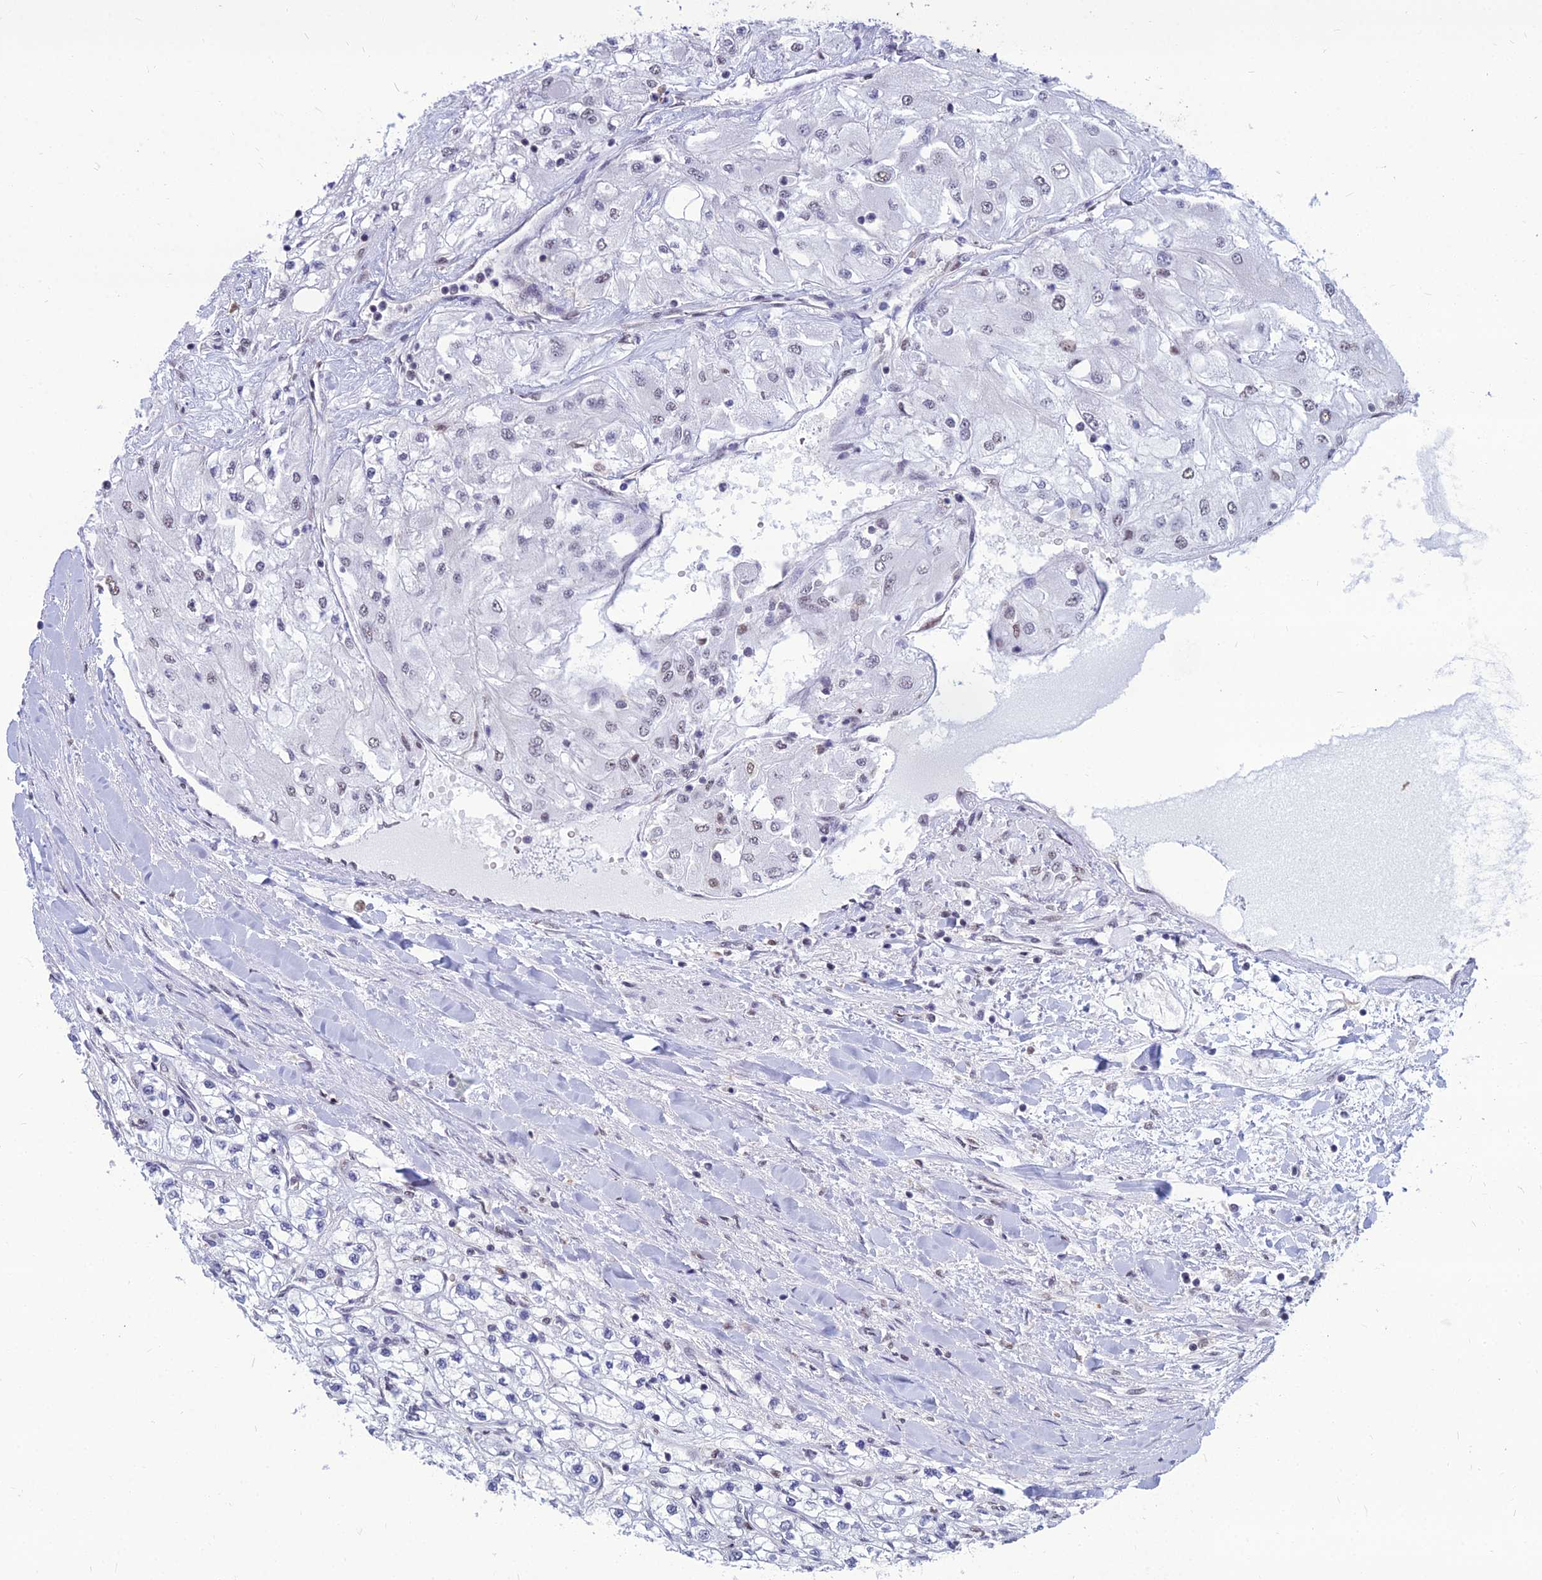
{"staining": {"intensity": "weak", "quantity": "<25%", "location": "nuclear"}, "tissue": "renal cancer", "cell_type": "Tumor cells", "image_type": "cancer", "snomed": [{"axis": "morphology", "description": "Adenocarcinoma, NOS"}, {"axis": "topography", "description": "Kidney"}], "caption": "Tumor cells show no significant expression in renal adenocarcinoma.", "gene": "SRSF7", "patient": {"sex": "male", "age": 80}}